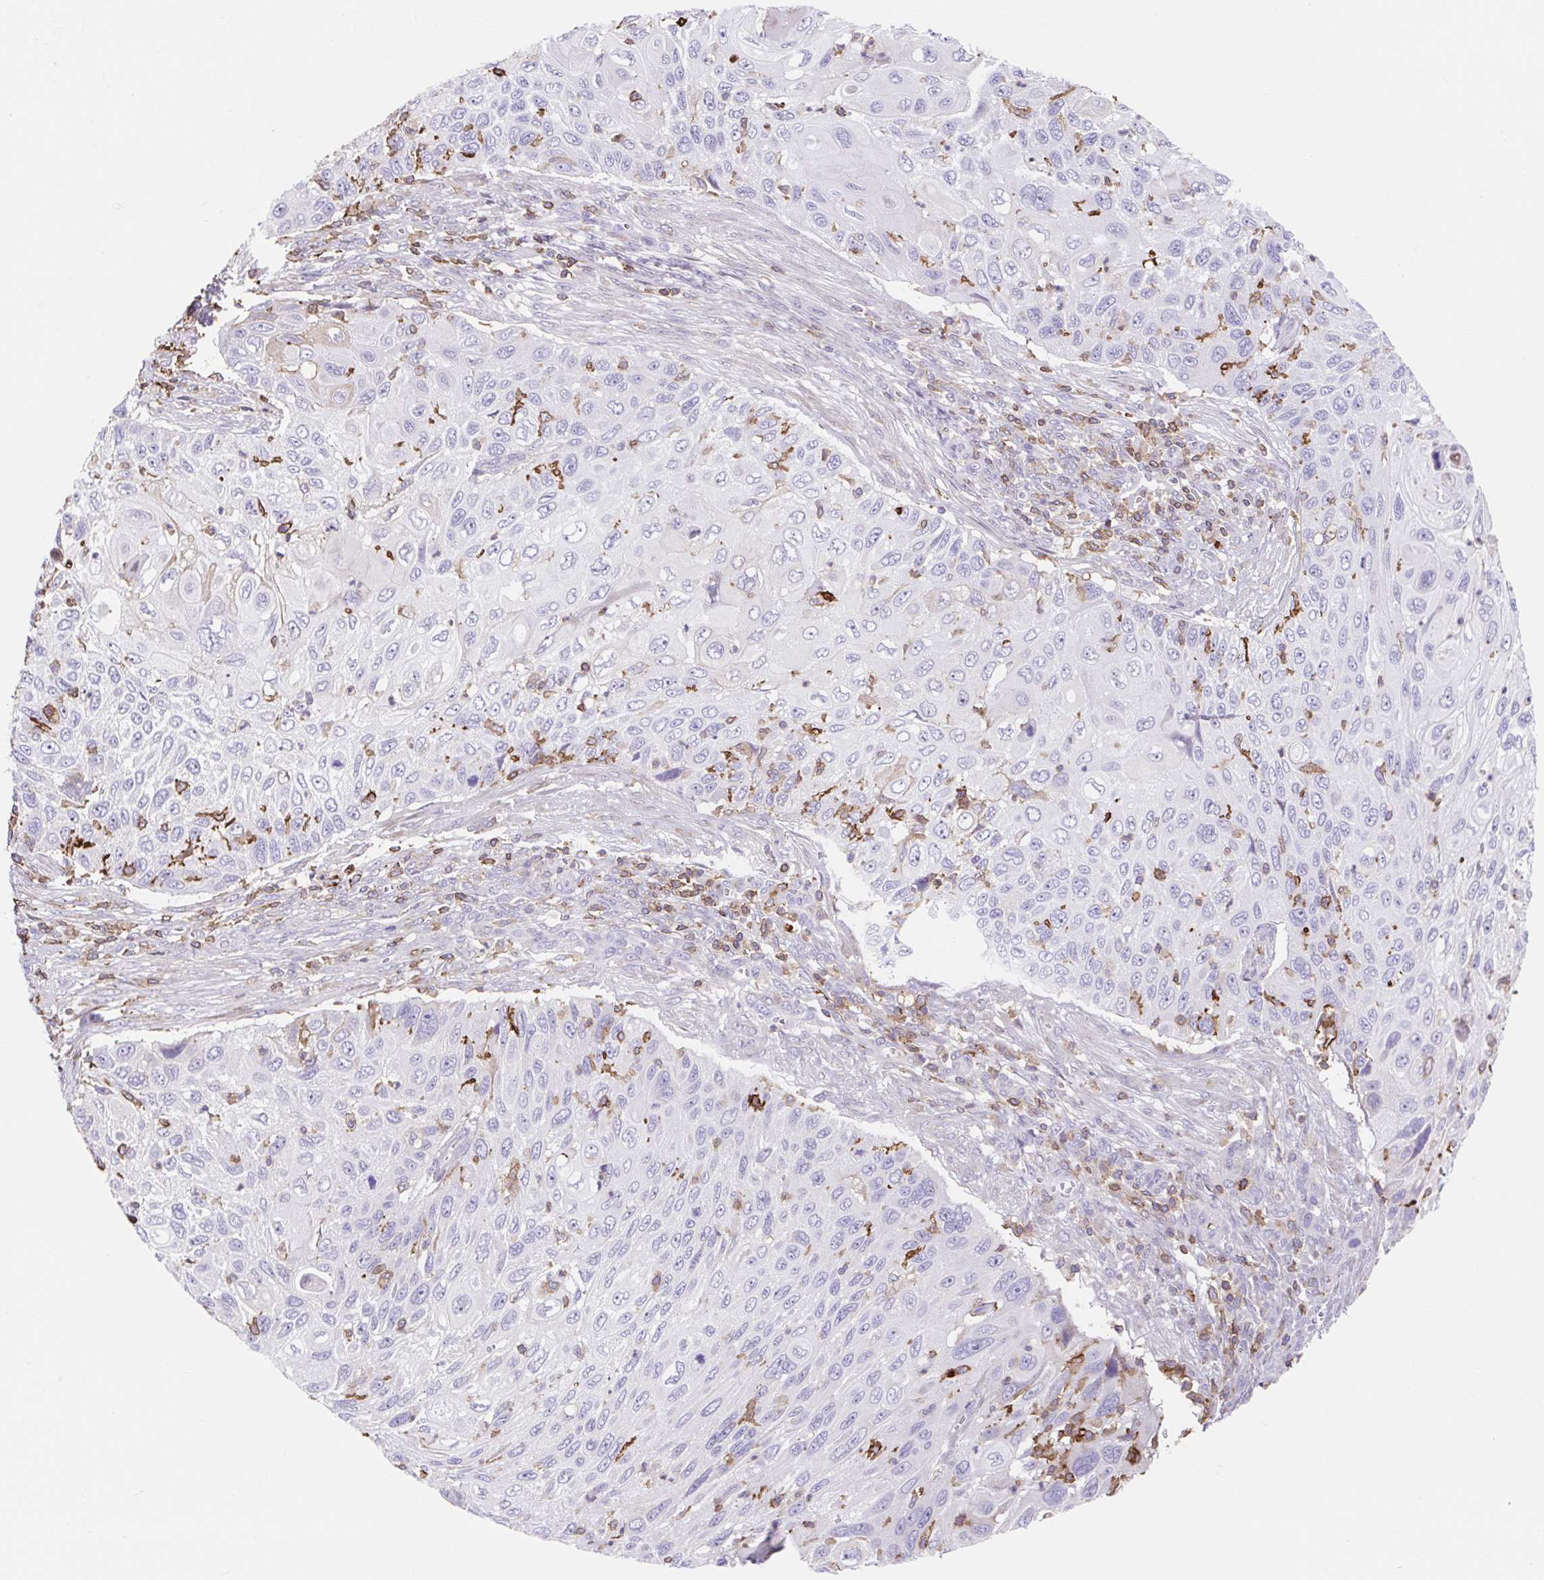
{"staining": {"intensity": "negative", "quantity": "none", "location": "none"}, "tissue": "cervical cancer", "cell_type": "Tumor cells", "image_type": "cancer", "snomed": [{"axis": "morphology", "description": "Squamous cell carcinoma, NOS"}, {"axis": "topography", "description": "Cervix"}], "caption": "Immunohistochemical staining of cervical cancer (squamous cell carcinoma) reveals no significant positivity in tumor cells. (IHC, brightfield microscopy, high magnification).", "gene": "TPRG1", "patient": {"sex": "female", "age": 70}}